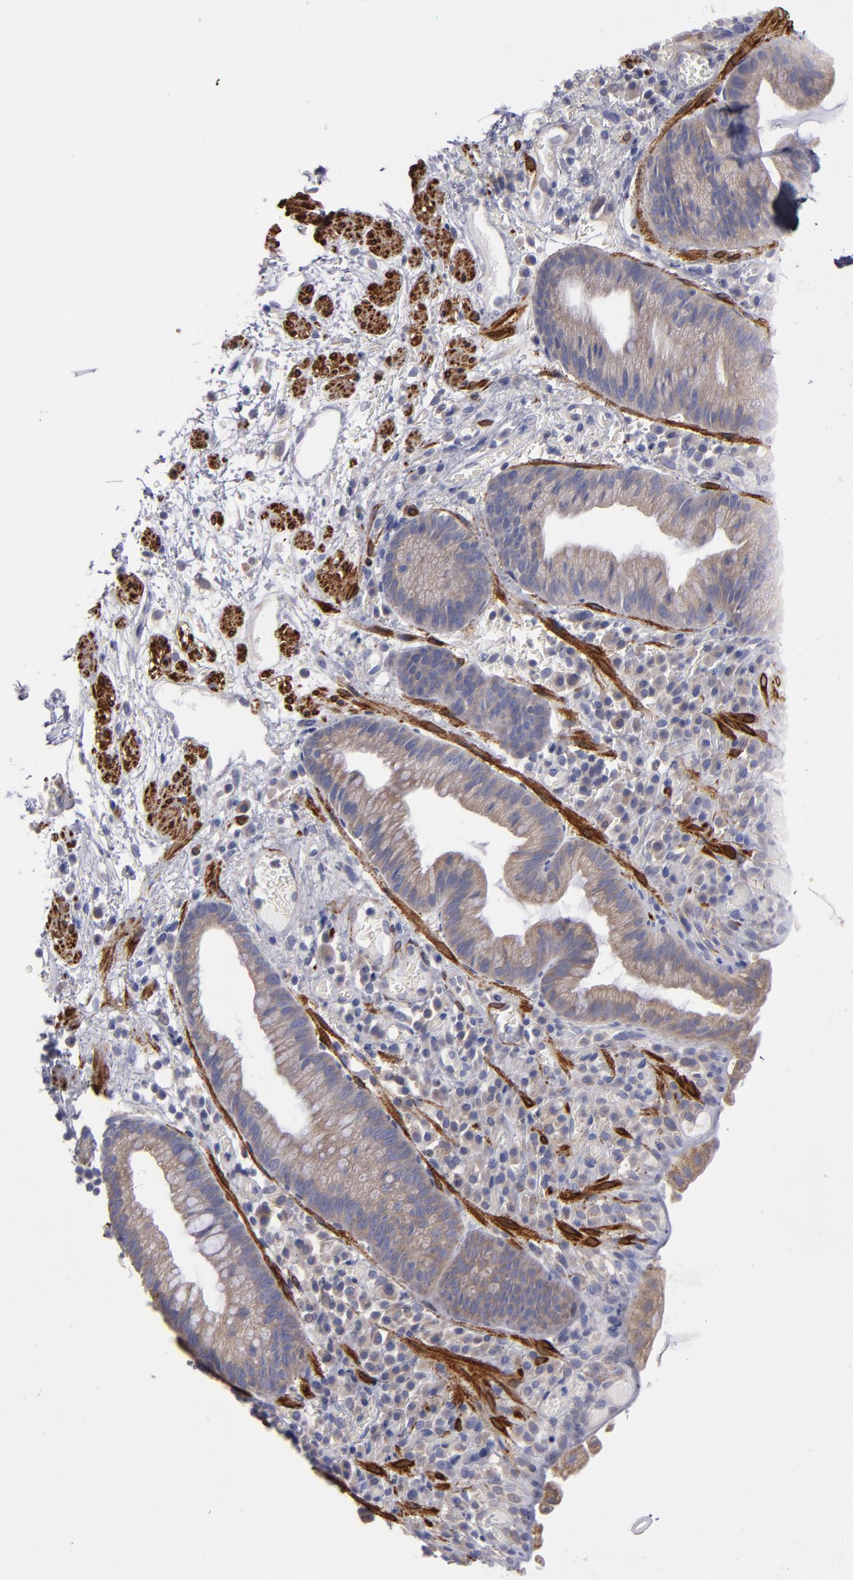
{"staining": {"intensity": "moderate", "quantity": ">75%", "location": "cytoplasmic/membranous"}, "tissue": "skin", "cell_type": "Epidermal cells", "image_type": "normal", "snomed": [{"axis": "morphology", "description": "Normal tissue, NOS"}, {"axis": "morphology", "description": "Hemorrhoids"}, {"axis": "morphology", "description": "Inflammation, NOS"}, {"axis": "topography", "description": "Anal"}], "caption": "Unremarkable skin shows moderate cytoplasmic/membranous staining in about >75% of epidermal cells (IHC, brightfield microscopy, high magnification)..", "gene": "SLMAP", "patient": {"sex": "male", "age": 60}}